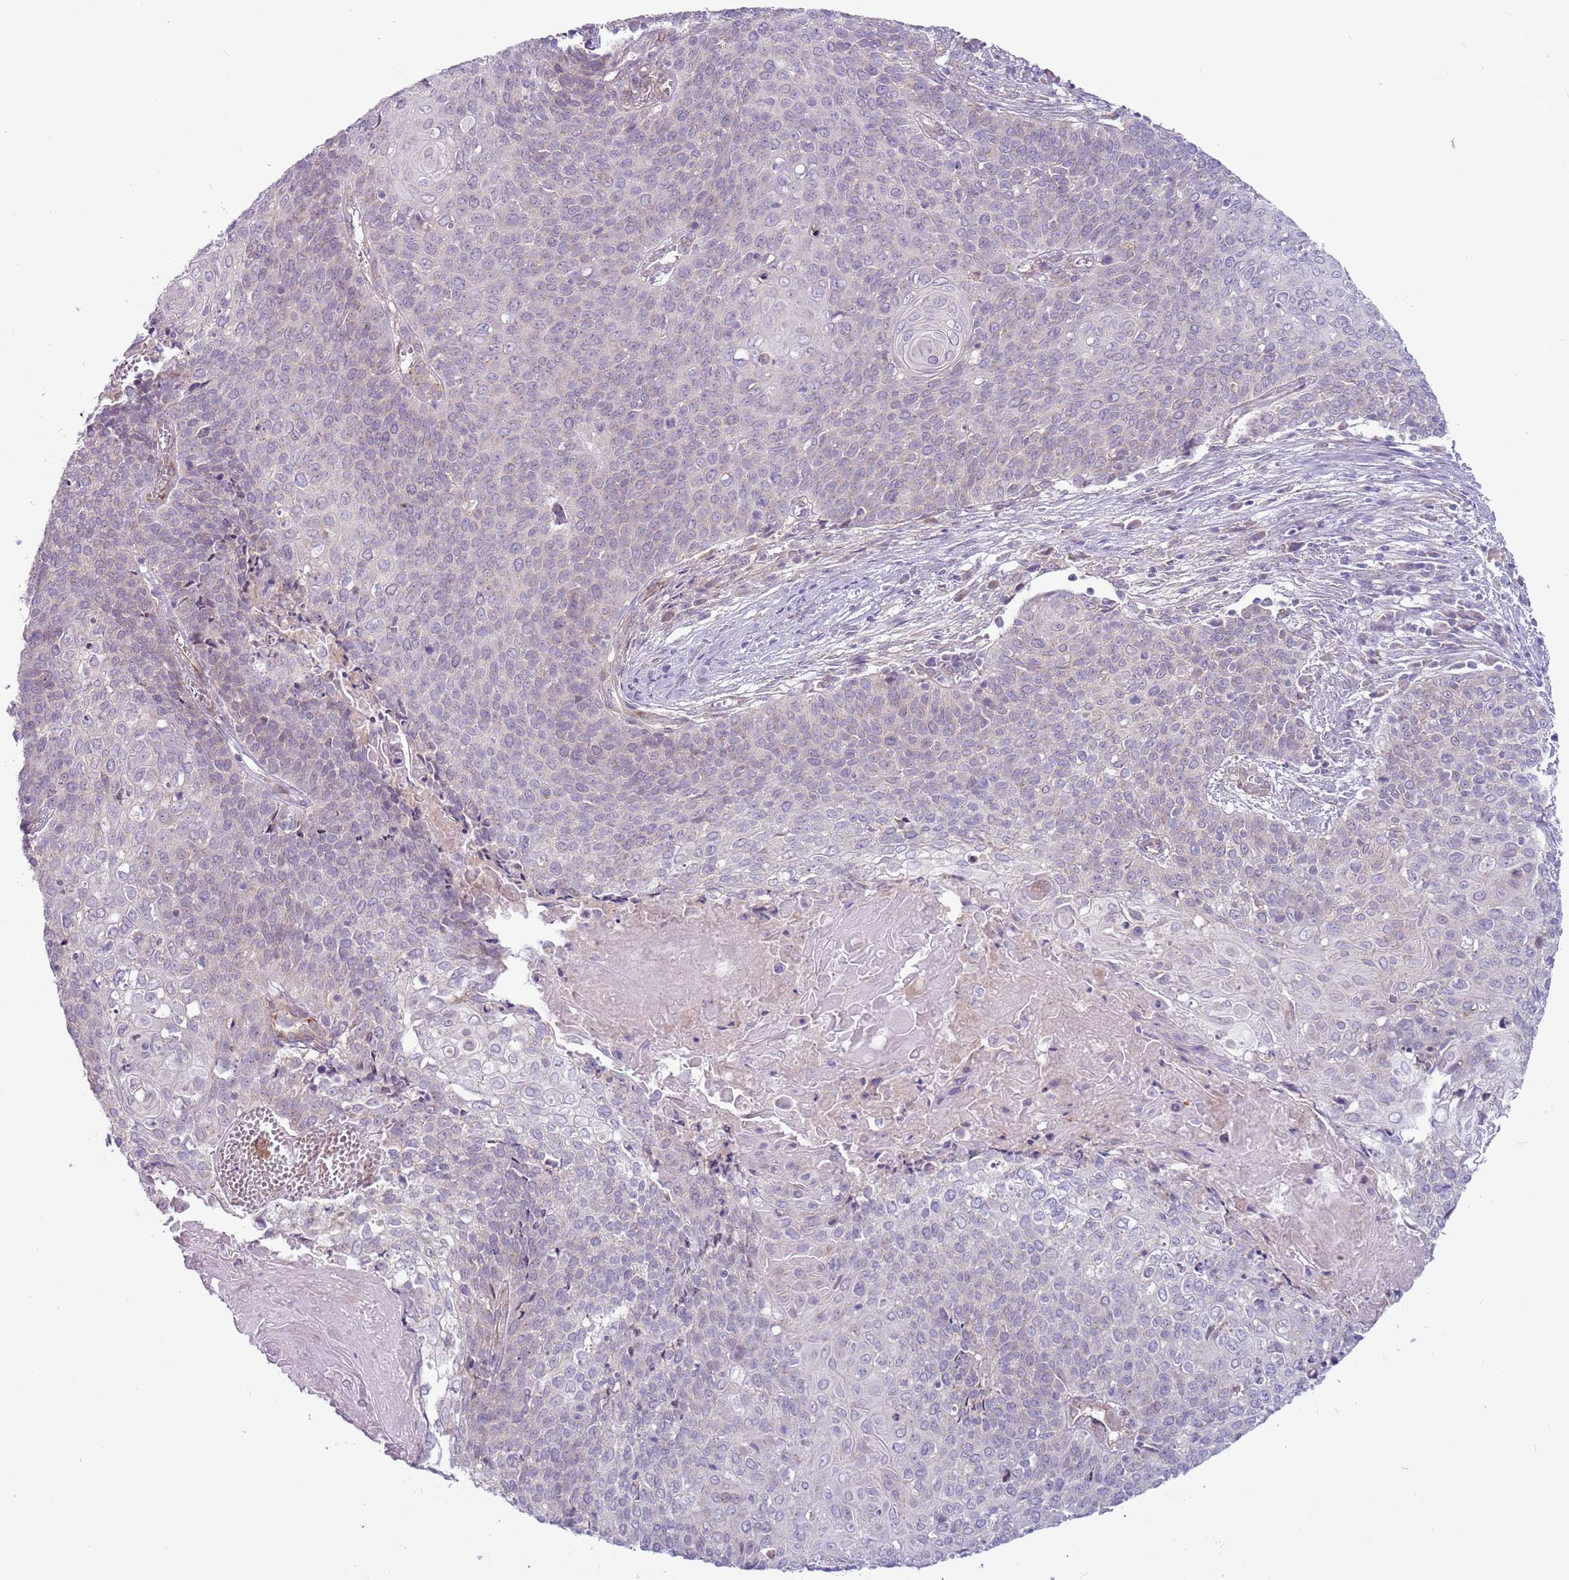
{"staining": {"intensity": "negative", "quantity": "none", "location": "none"}, "tissue": "cervical cancer", "cell_type": "Tumor cells", "image_type": "cancer", "snomed": [{"axis": "morphology", "description": "Squamous cell carcinoma, NOS"}, {"axis": "topography", "description": "Cervix"}], "caption": "A micrograph of human squamous cell carcinoma (cervical) is negative for staining in tumor cells.", "gene": "MRO", "patient": {"sex": "female", "age": 39}}